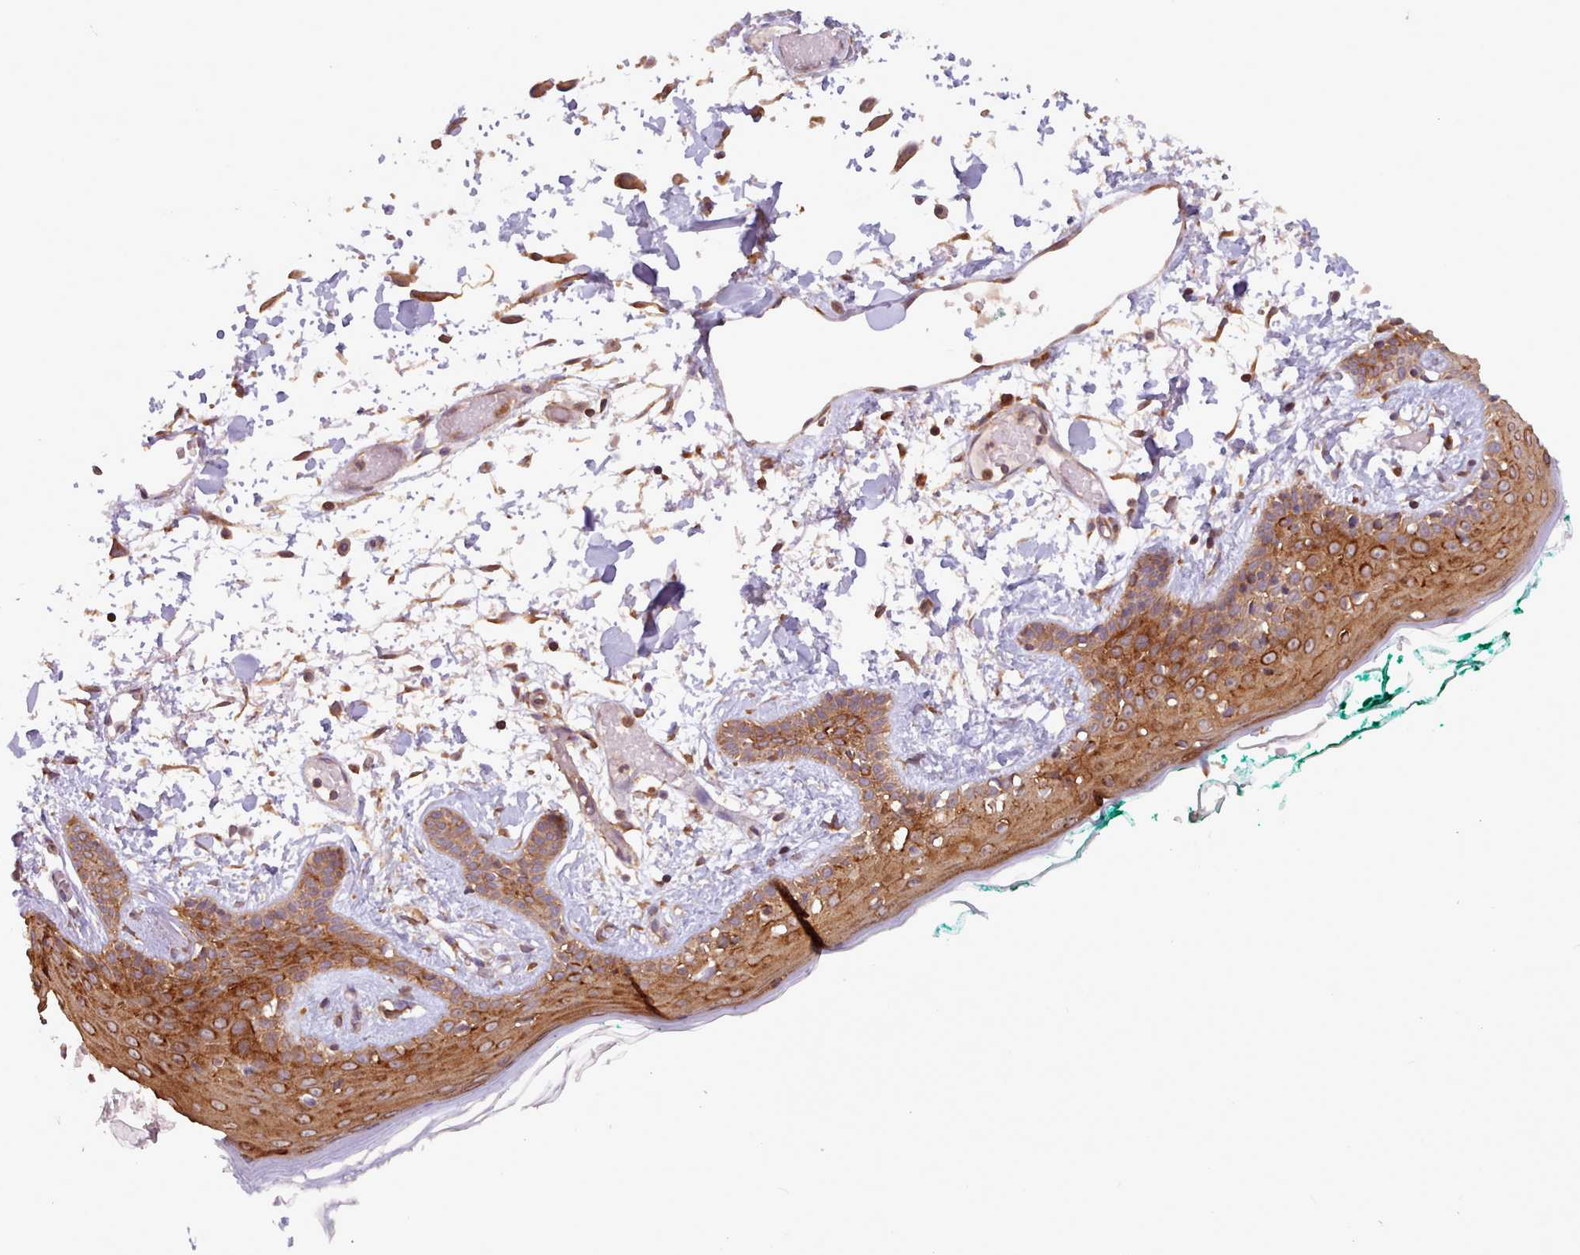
{"staining": {"intensity": "moderate", "quantity": ">75%", "location": "cytoplasmic/membranous"}, "tissue": "skin", "cell_type": "Fibroblasts", "image_type": "normal", "snomed": [{"axis": "morphology", "description": "Normal tissue, NOS"}, {"axis": "topography", "description": "Skin"}], "caption": "A medium amount of moderate cytoplasmic/membranous positivity is seen in approximately >75% of fibroblasts in unremarkable skin.", "gene": "CRYBG1", "patient": {"sex": "male", "age": 79}}